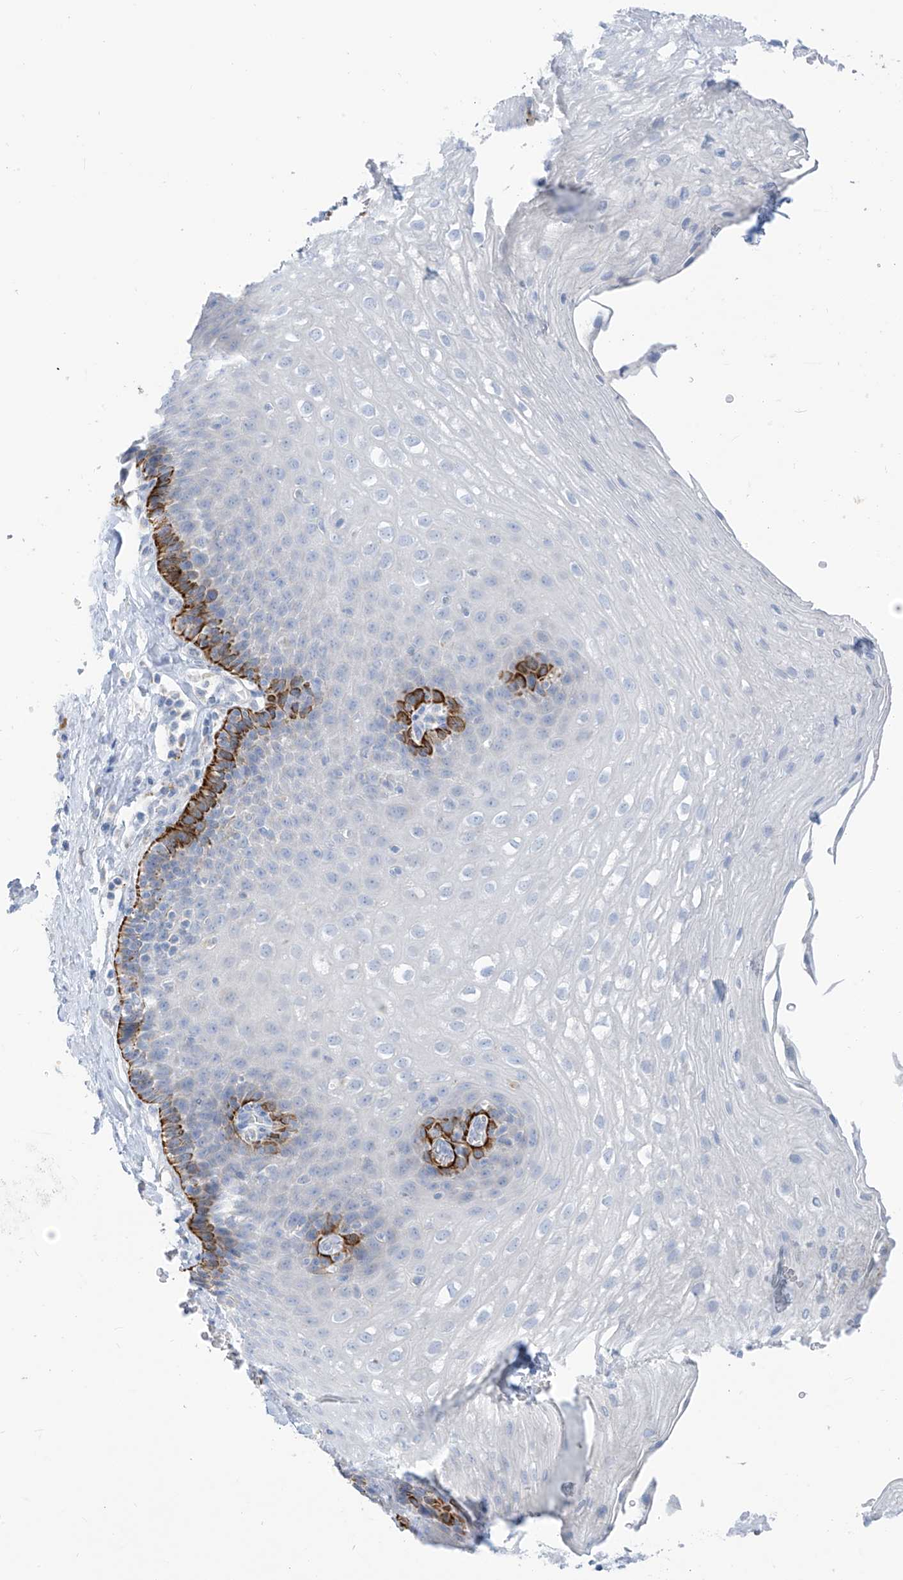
{"staining": {"intensity": "strong", "quantity": "<25%", "location": "cytoplasmic/membranous"}, "tissue": "esophagus", "cell_type": "Squamous epithelial cells", "image_type": "normal", "snomed": [{"axis": "morphology", "description": "Normal tissue, NOS"}, {"axis": "topography", "description": "Esophagus"}], "caption": "A brown stain highlights strong cytoplasmic/membranous expression of a protein in squamous epithelial cells of unremarkable human esophagus.", "gene": "ZNF404", "patient": {"sex": "female", "age": 66}}